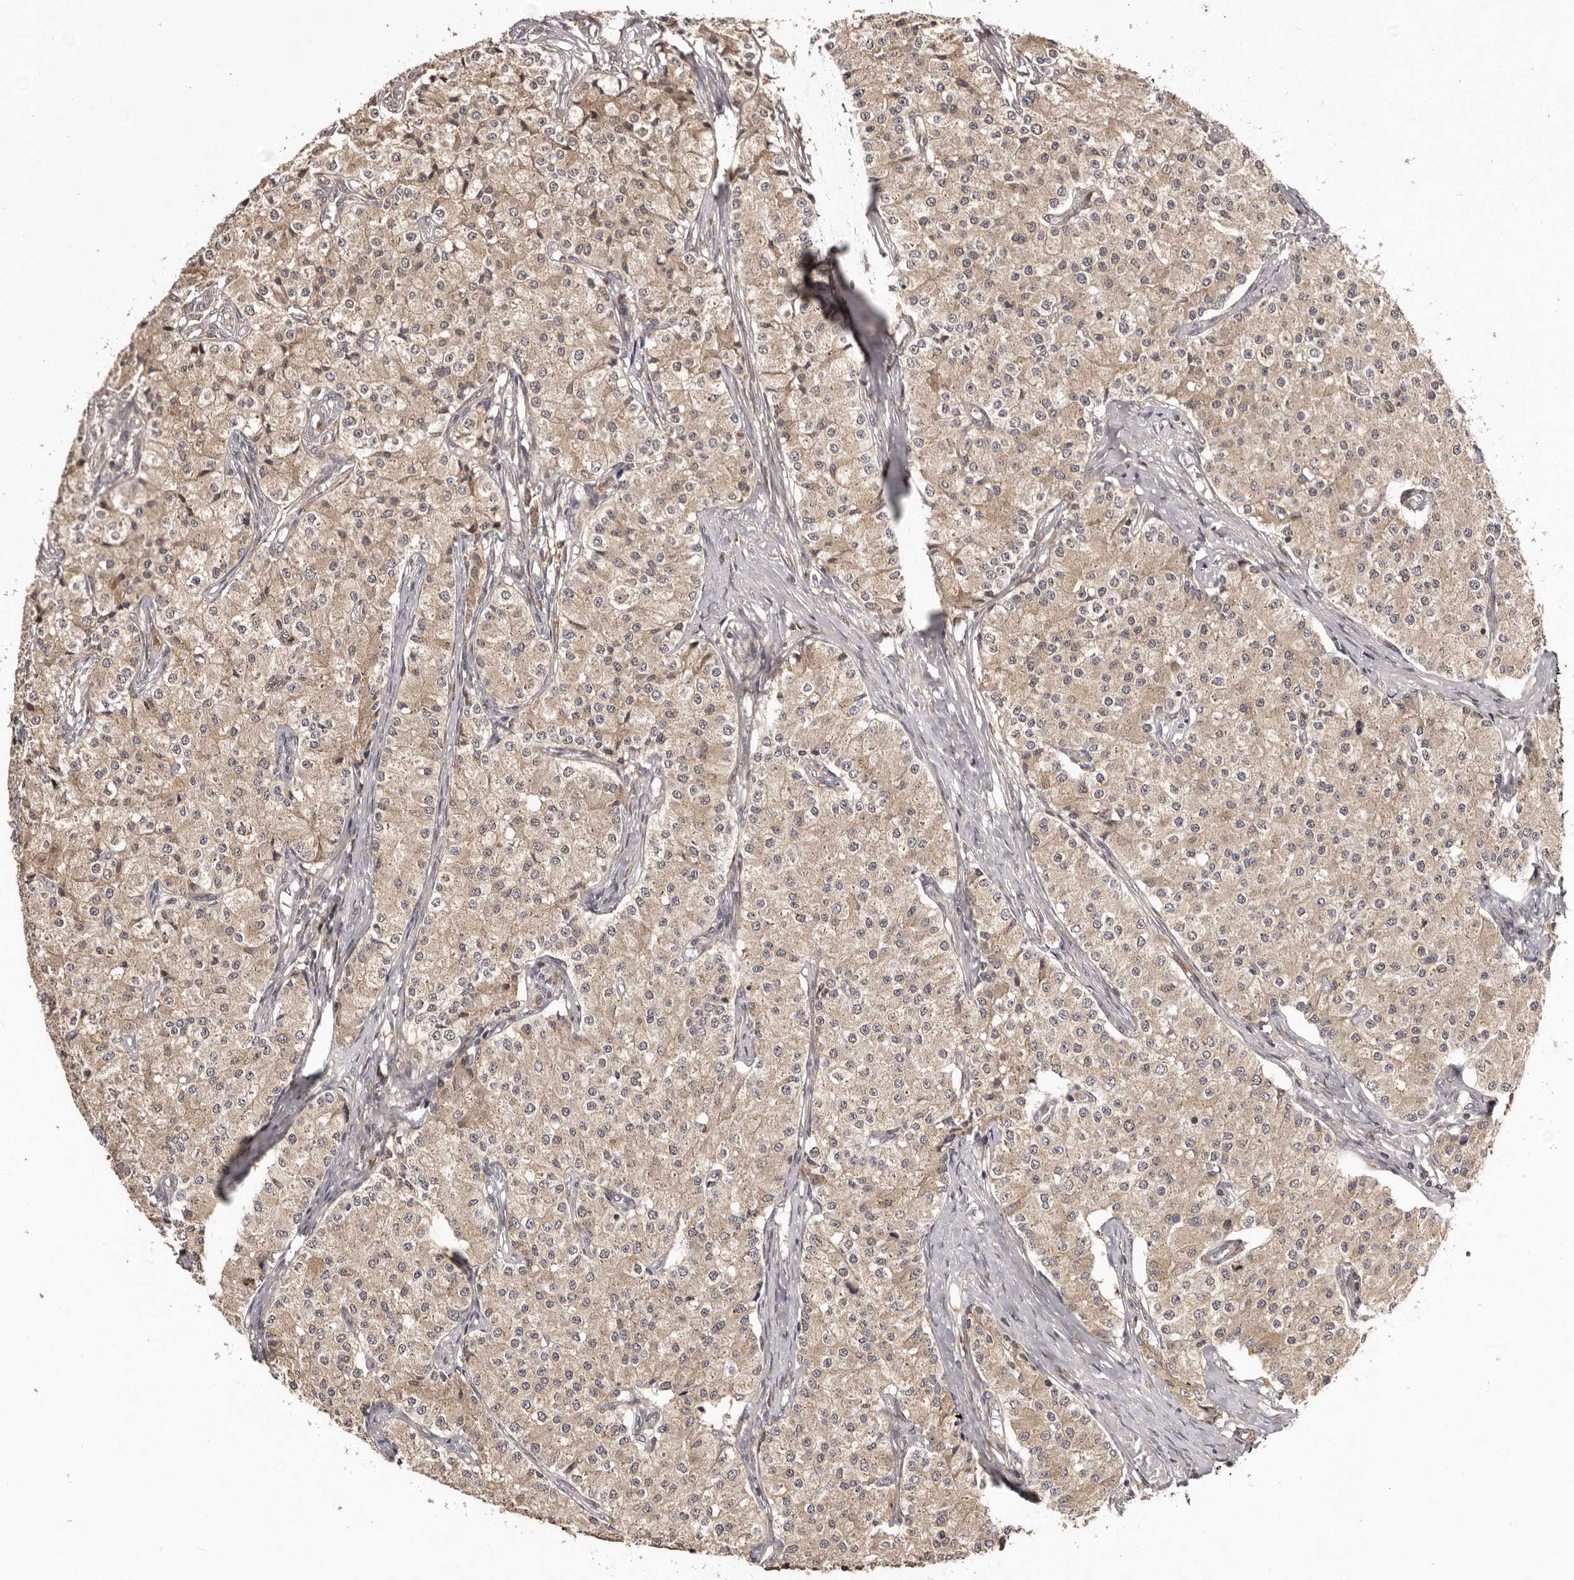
{"staining": {"intensity": "weak", "quantity": ">75%", "location": "cytoplasmic/membranous"}, "tissue": "carcinoid", "cell_type": "Tumor cells", "image_type": "cancer", "snomed": [{"axis": "morphology", "description": "Carcinoid, malignant, NOS"}, {"axis": "topography", "description": "Colon"}], "caption": "Carcinoid was stained to show a protein in brown. There is low levels of weak cytoplasmic/membranous staining in about >75% of tumor cells.", "gene": "RNF187", "patient": {"sex": "female", "age": 52}}